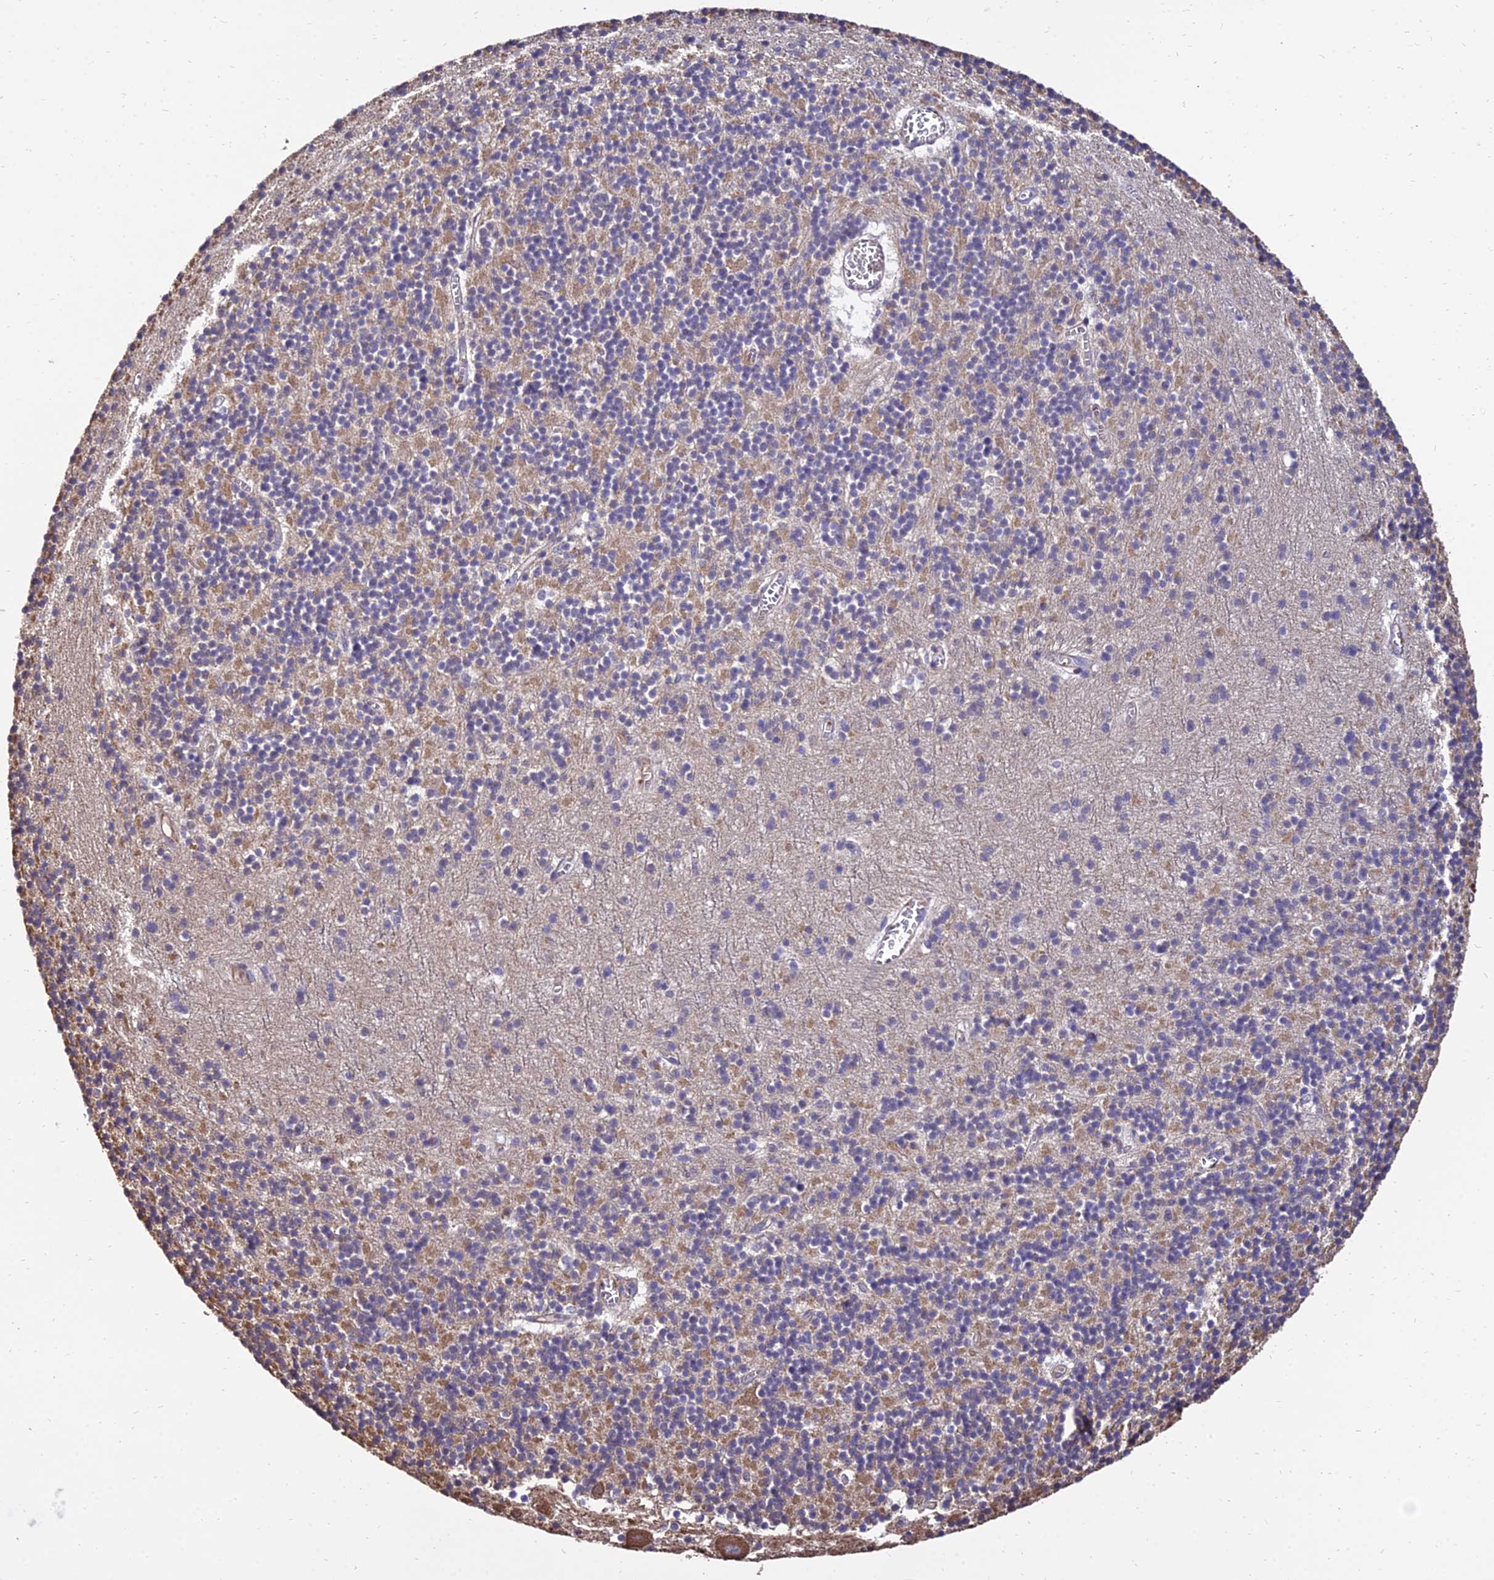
{"staining": {"intensity": "moderate", "quantity": "25%-75%", "location": "cytoplasmic/membranous"}, "tissue": "cerebellum", "cell_type": "Cells in granular layer", "image_type": "normal", "snomed": [{"axis": "morphology", "description": "Normal tissue, NOS"}, {"axis": "topography", "description": "Cerebellum"}], "caption": "A high-resolution histopathology image shows immunohistochemistry (IHC) staining of unremarkable cerebellum, which displays moderate cytoplasmic/membranous positivity in about 25%-75% of cells in granular layer.", "gene": "CALM1", "patient": {"sex": "male", "age": 54}}